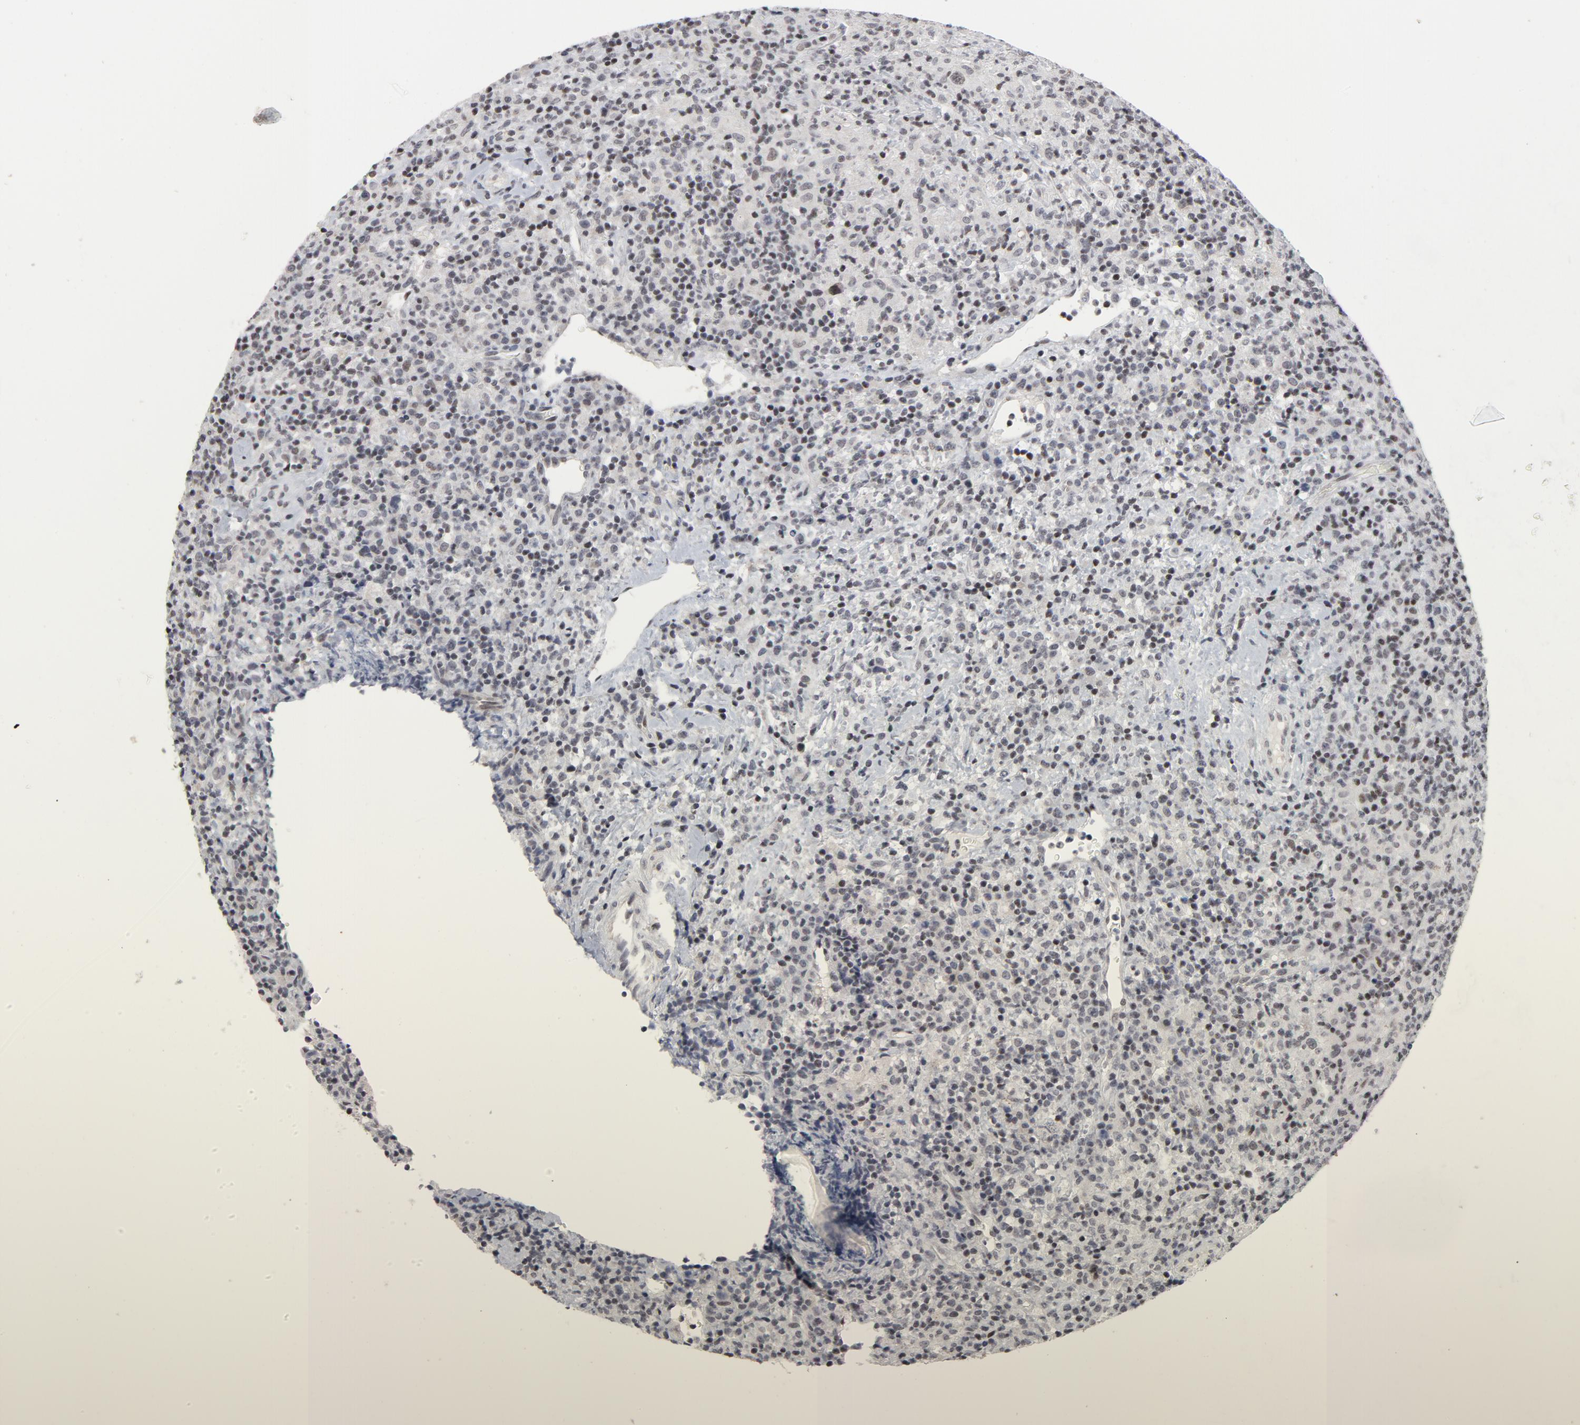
{"staining": {"intensity": "weak", "quantity": "<25%", "location": "nuclear"}, "tissue": "lymphoma", "cell_type": "Tumor cells", "image_type": "cancer", "snomed": [{"axis": "morphology", "description": "Hodgkin's disease, NOS"}, {"axis": "topography", "description": "Lymph node"}], "caption": "Micrograph shows no protein expression in tumor cells of Hodgkin's disease tissue.", "gene": "GABPA", "patient": {"sex": "male", "age": 65}}